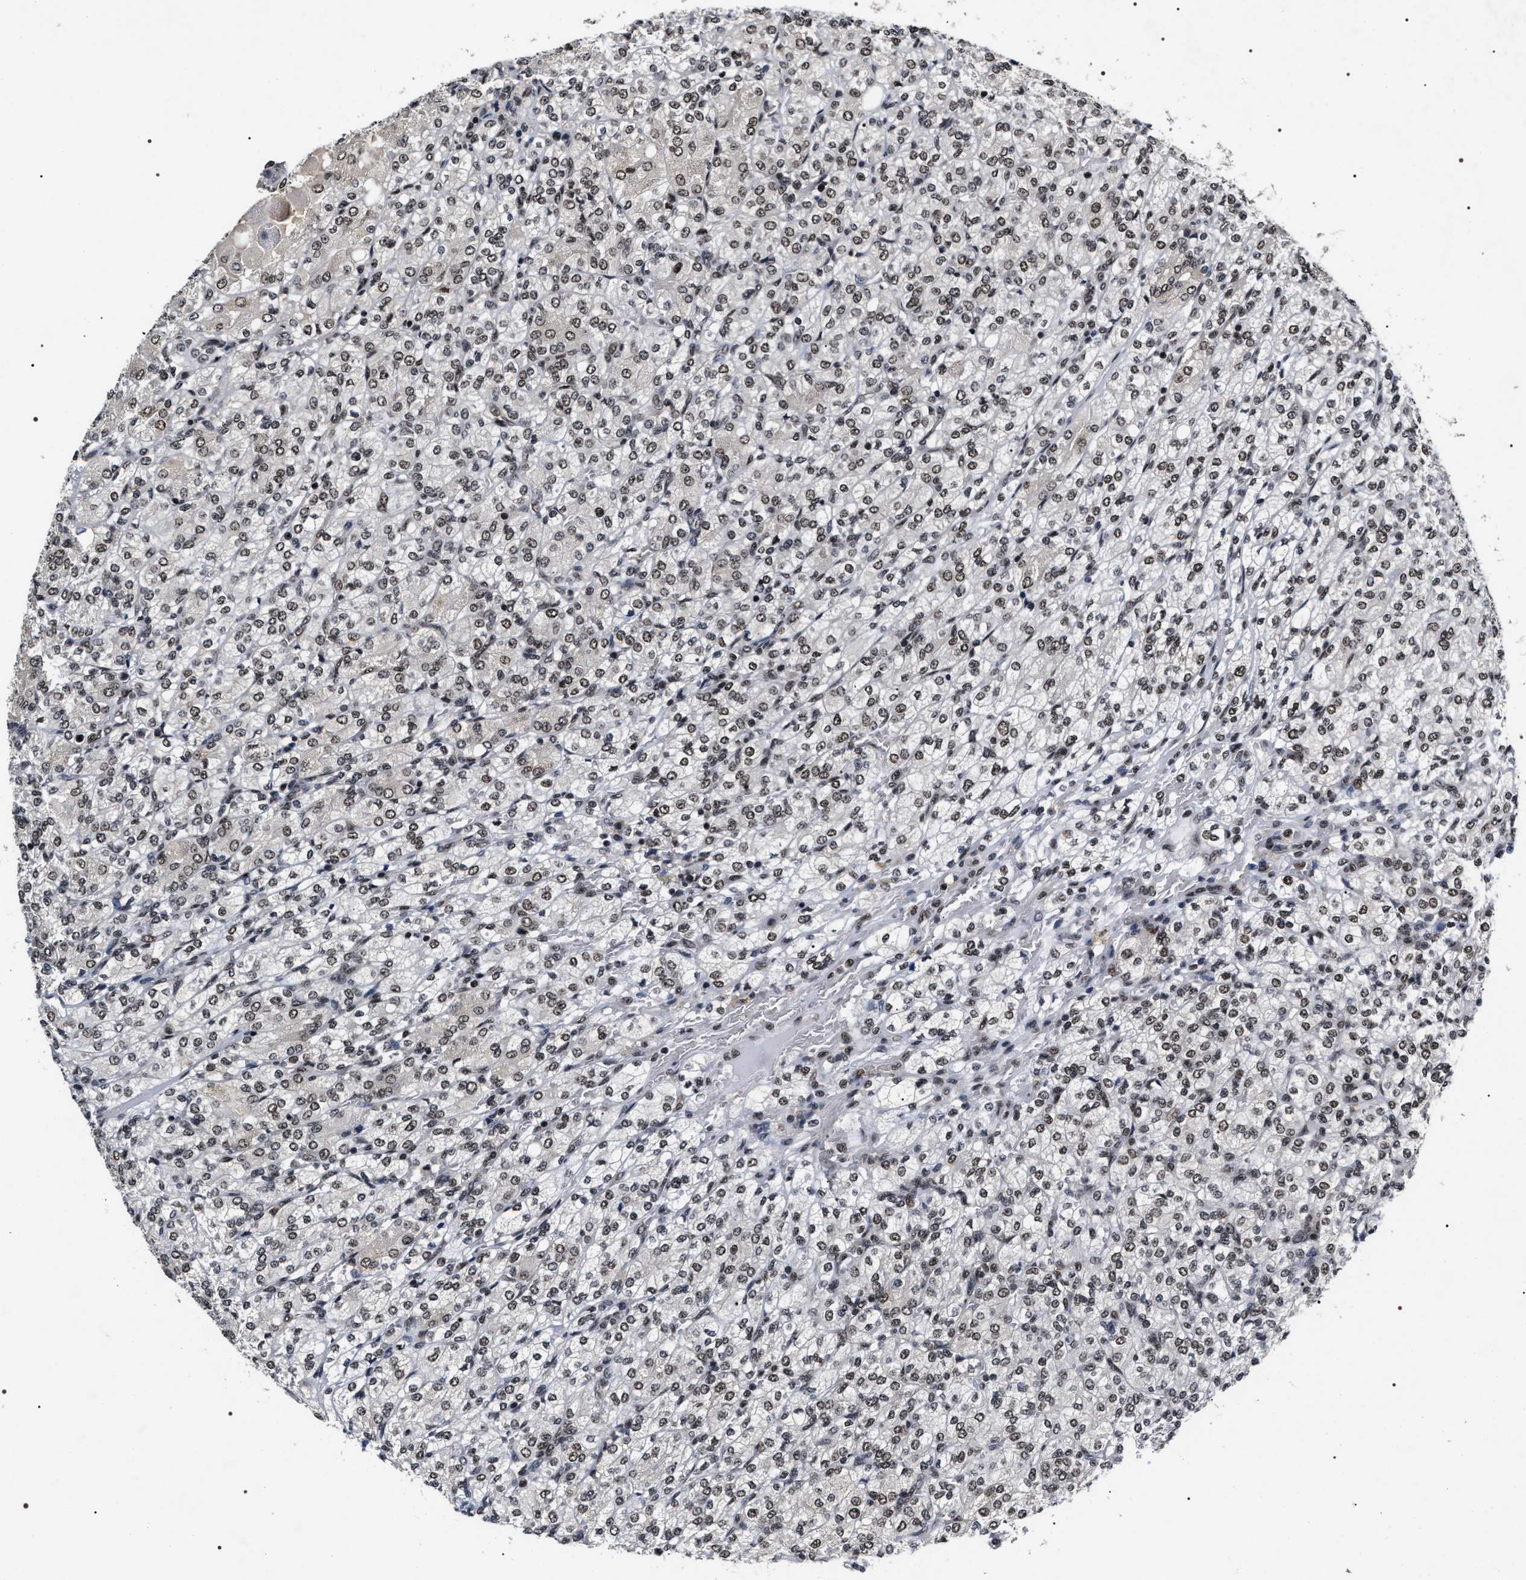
{"staining": {"intensity": "moderate", "quantity": ">75%", "location": "nuclear"}, "tissue": "renal cancer", "cell_type": "Tumor cells", "image_type": "cancer", "snomed": [{"axis": "morphology", "description": "Adenocarcinoma, NOS"}, {"axis": "topography", "description": "Kidney"}], "caption": "Human renal cancer (adenocarcinoma) stained for a protein (brown) demonstrates moderate nuclear positive positivity in about >75% of tumor cells.", "gene": "RRP1B", "patient": {"sex": "male", "age": 77}}